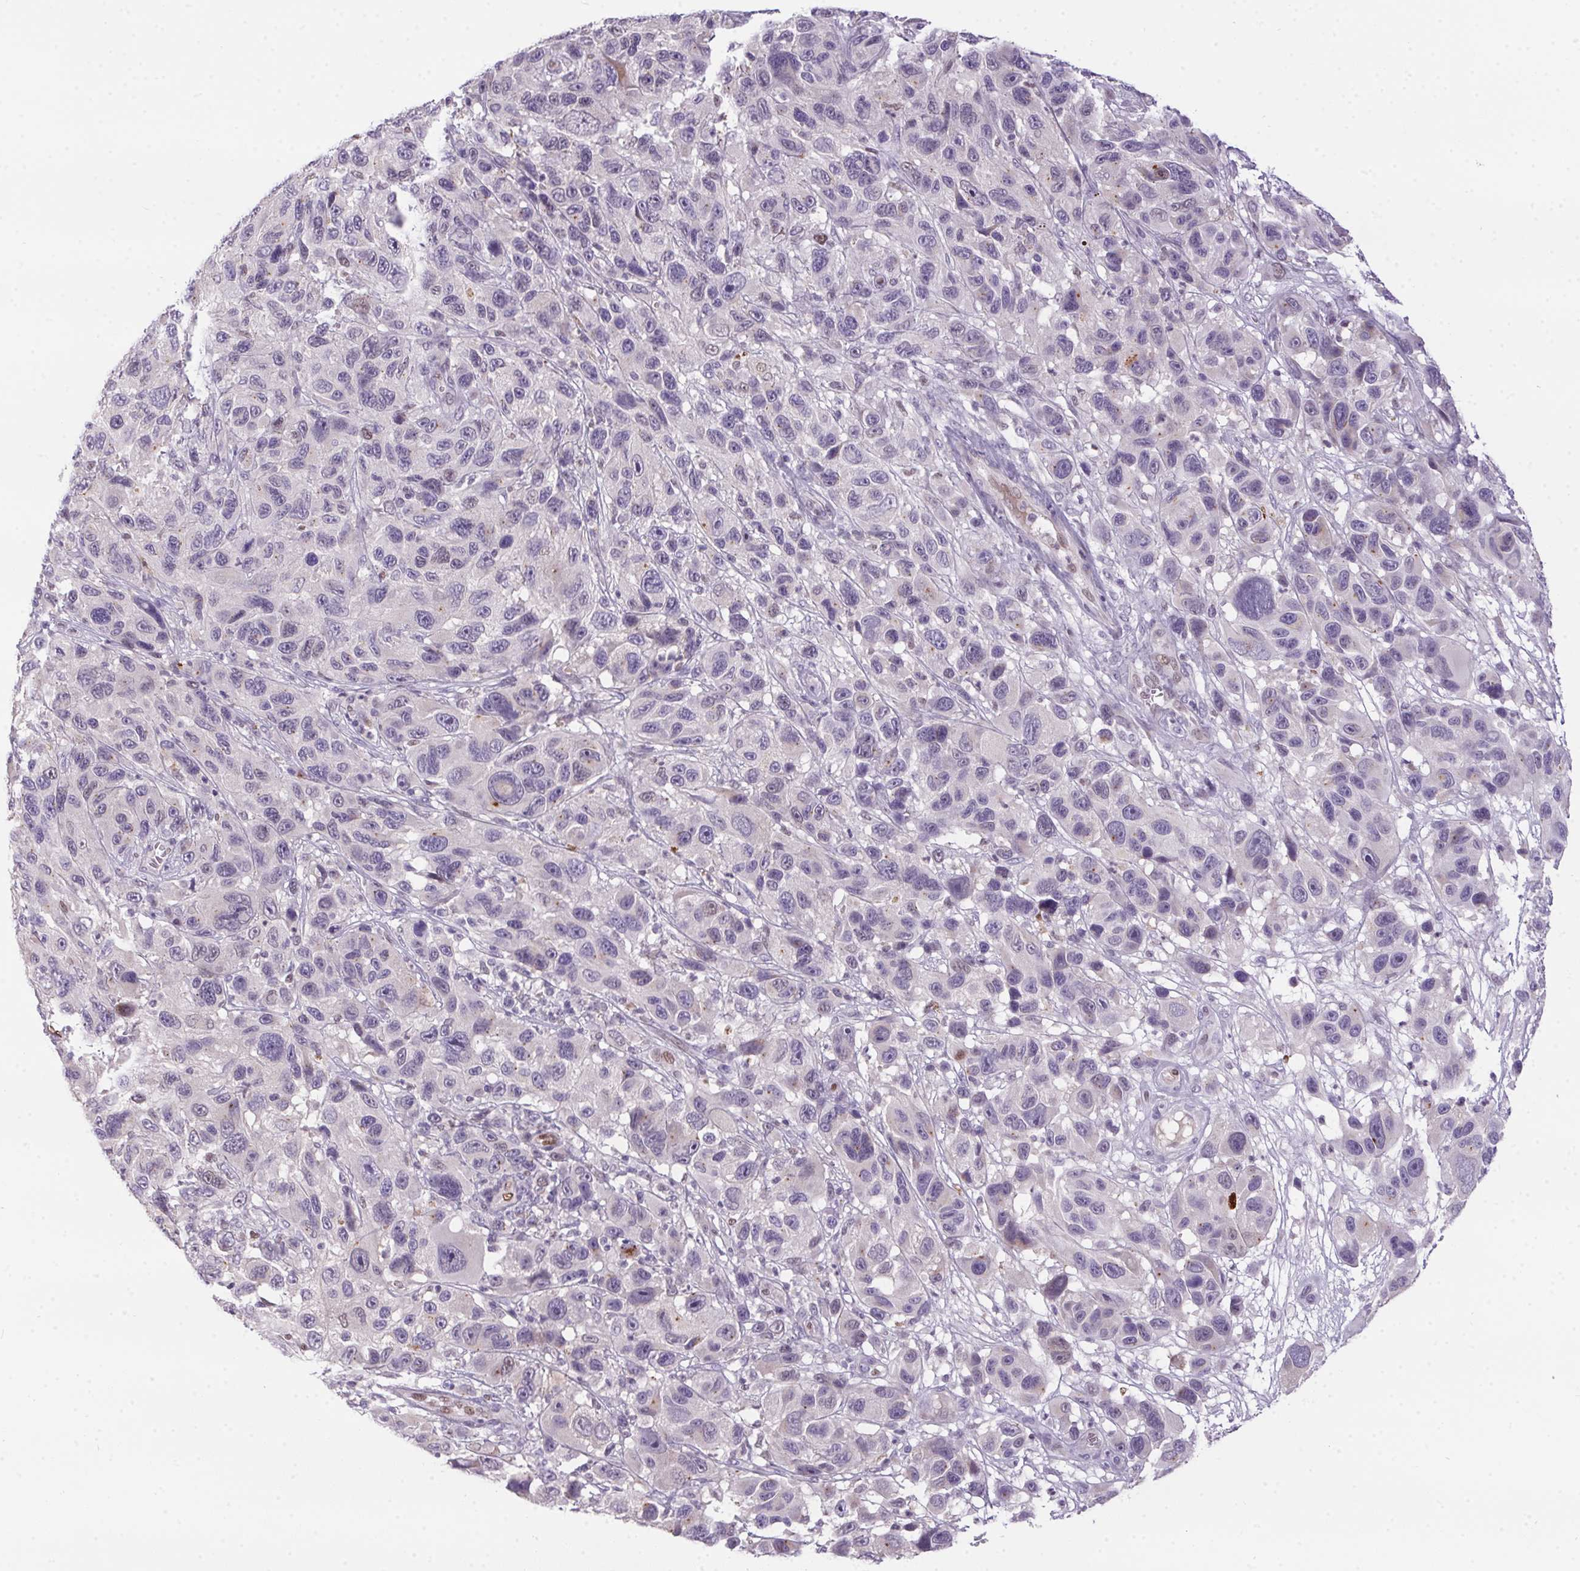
{"staining": {"intensity": "moderate", "quantity": "<25%", "location": "nuclear"}, "tissue": "melanoma", "cell_type": "Tumor cells", "image_type": "cancer", "snomed": [{"axis": "morphology", "description": "Malignant melanoma, NOS"}, {"axis": "topography", "description": "Skin"}], "caption": "Human melanoma stained with a brown dye shows moderate nuclear positive staining in about <25% of tumor cells.", "gene": "SP9", "patient": {"sex": "male", "age": 53}}